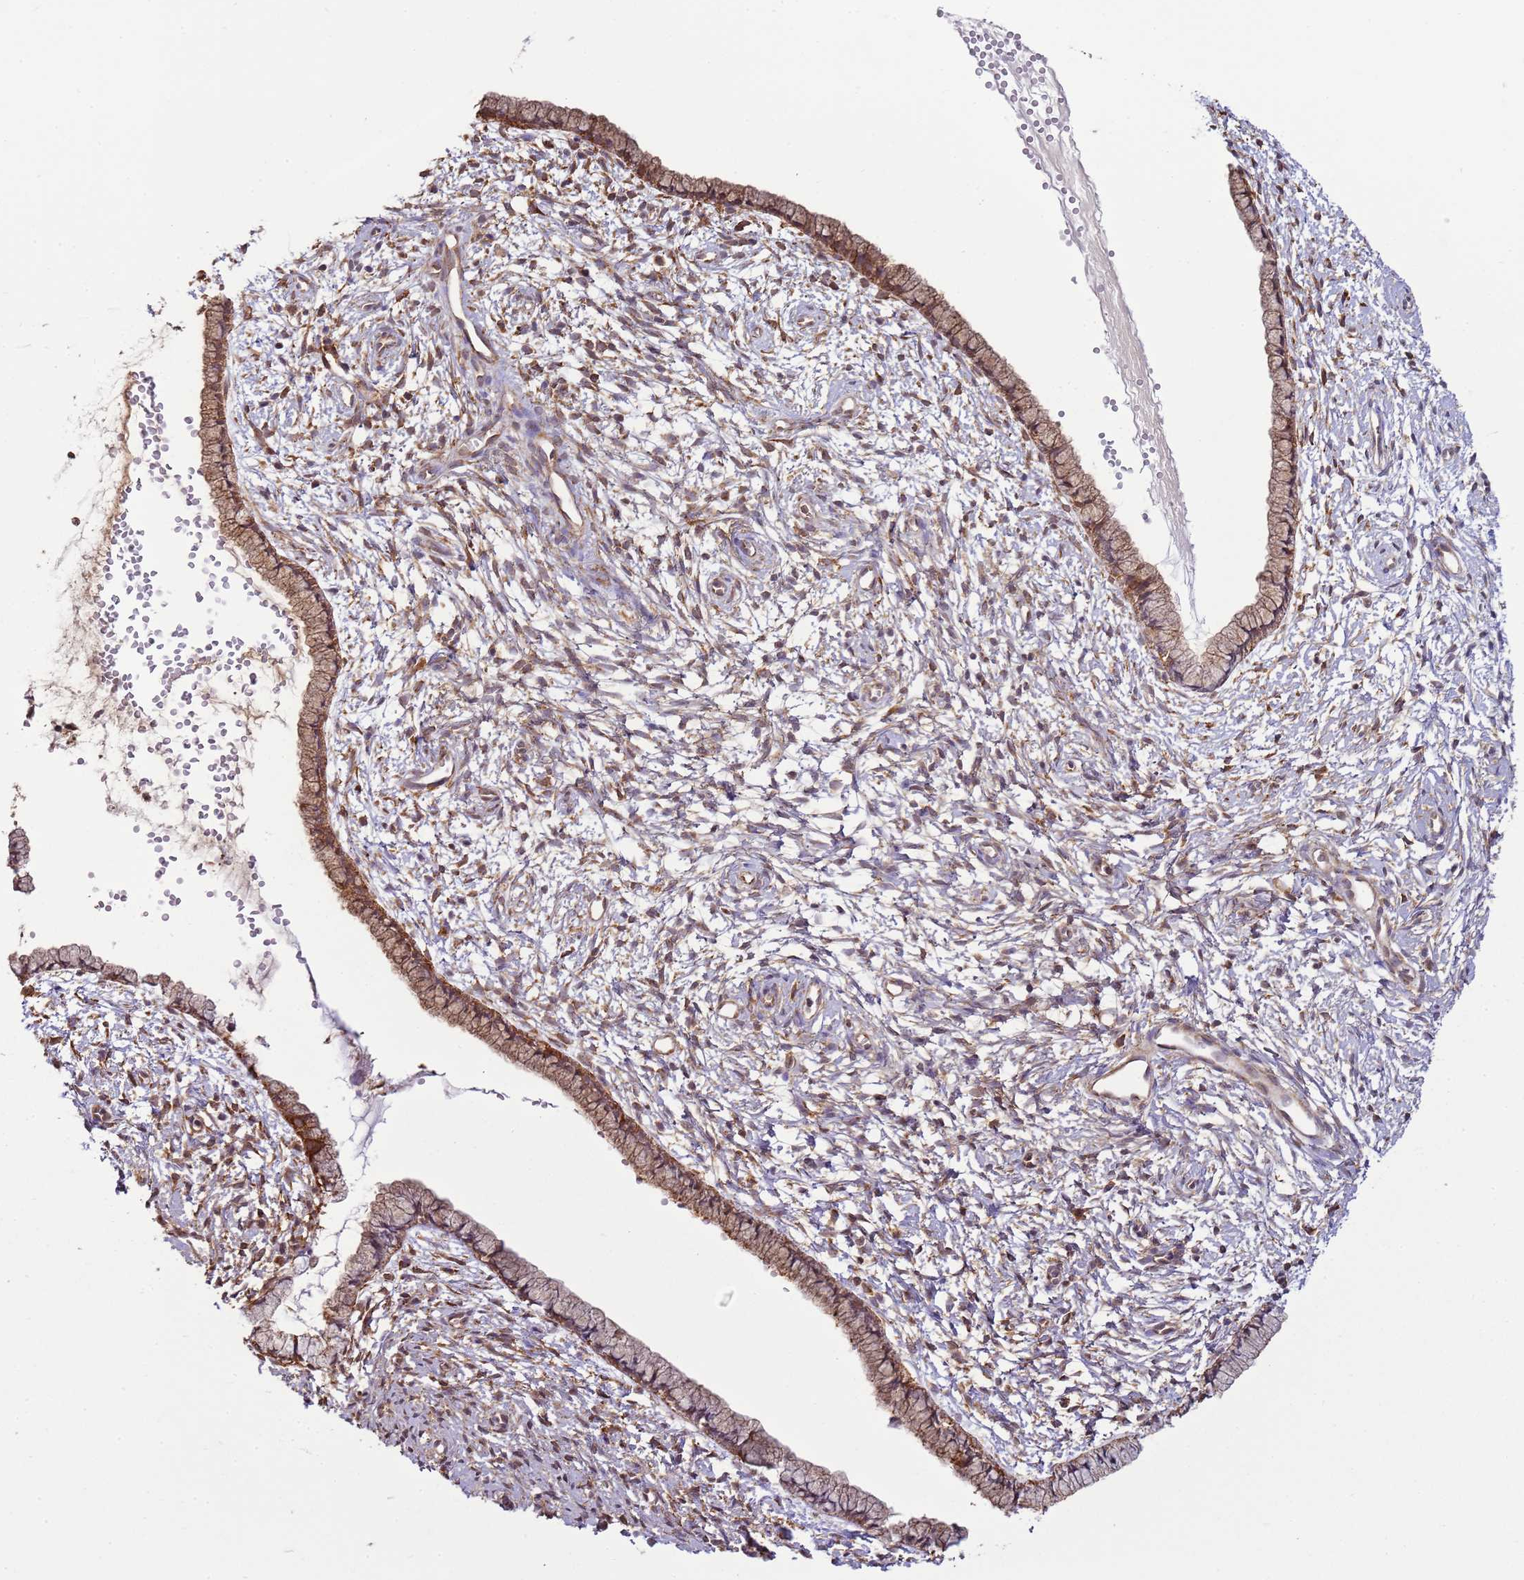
{"staining": {"intensity": "moderate", "quantity": ">75%", "location": "cytoplasmic/membranous"}, "tissue": "cervix", "cell_type": "Glandular cells", "image_type": "normal", "snomed": [{"axis": "morphology", "description": "Normal tissue, NOS"}, {"axis": "topography", "description": "Cervix"}], "caption": "A medium amount of moderate cytoplasmic/membranous staining is appreciated in about >75% of glandular cells in normal cervix. The protein of interest is shown in brown color, while the nuclei are stained blue.", "gene": "GABRE", "patient": {"sex": "female", "age": 57}}